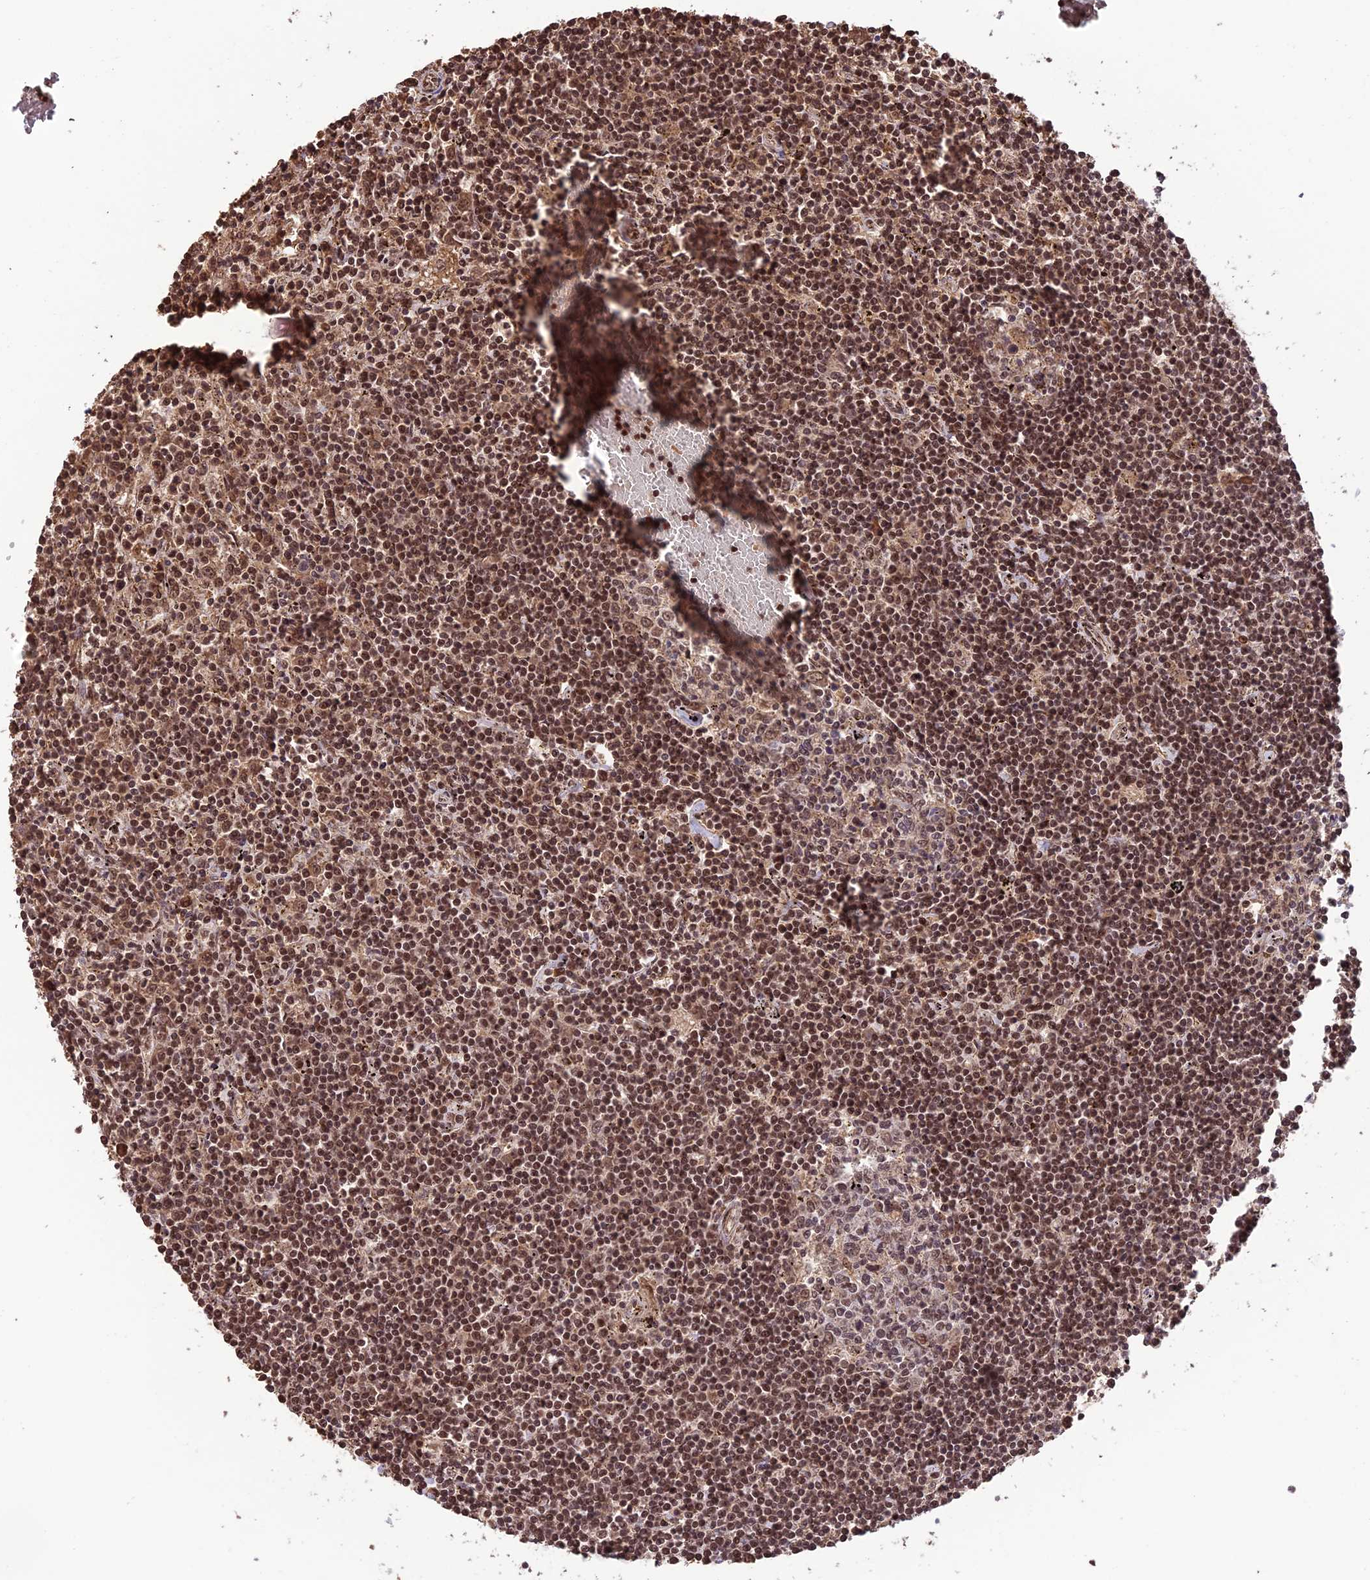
{"staining": {"intensity": "moderate", "quantity": ">75%", "location": "nuclear"}, "tissue": "lymphoma", "cell_type": "Tumor cells", "image_type": "cancer", "snomed": [{"axis": "morphology", "description": "Malignant lymphoma, non-Hodgkin's type, Low grade"}, {"axis": "topography", "description": "Spleen"}], "caption": "There is medium levels of moderate nuclear positivity in tumor cells of low-grade malignant lymphoma, non-Hodgkin's type, as demonstrated by immunohistochemical staining (brown color).", "gene": "CABIN1", "patient": {"sex": "male", "age": 76}}